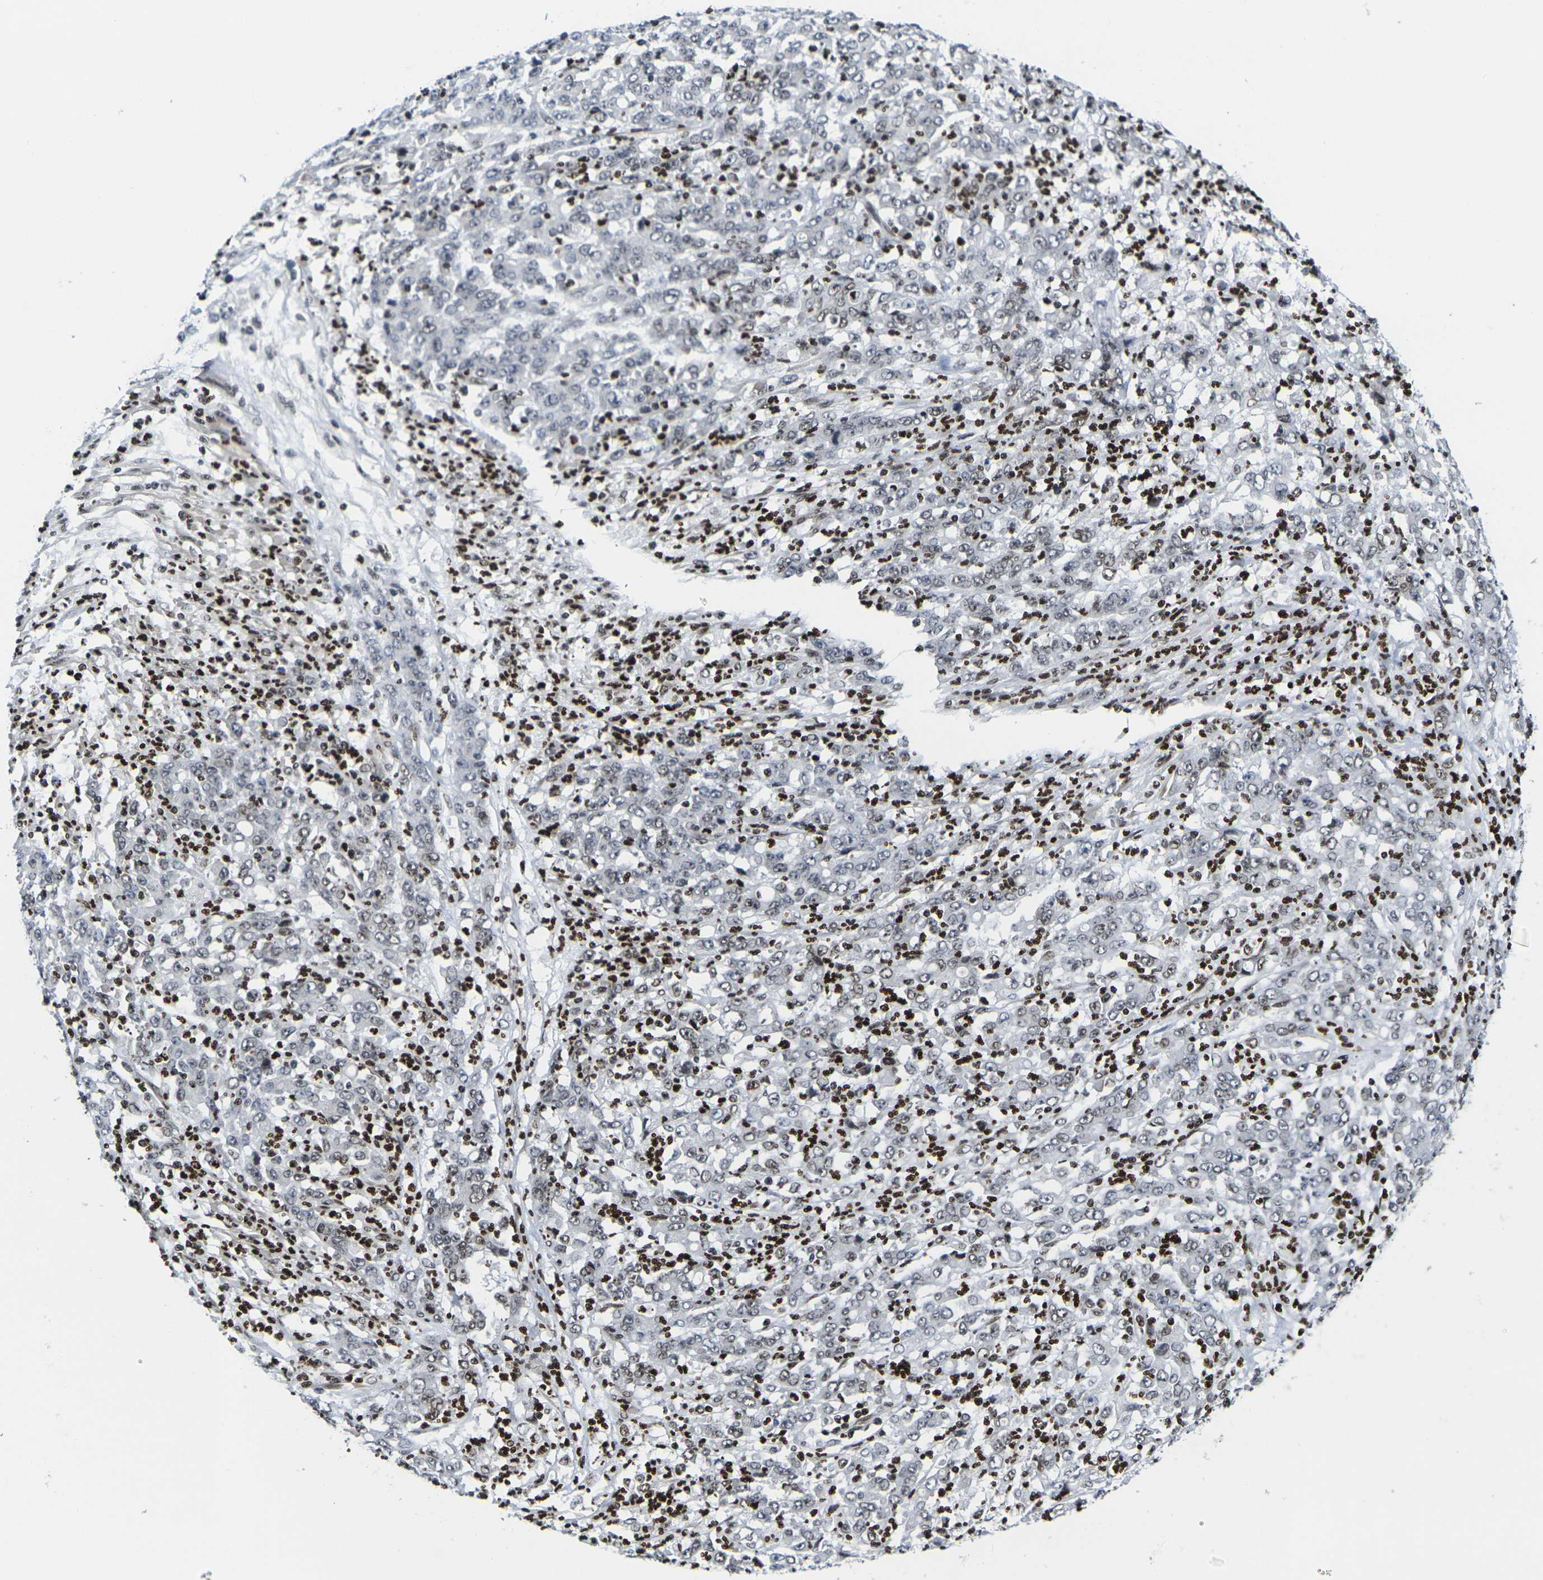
{"staining": {"intensity": "negative", "quantity": "none", "location": "none"}, "tissue": "stomach cancer", "cell_type": "Tumor cells", "image_type": "cancer", "snomed": [{"axis": "morphology", "description": "Adenocarcinoma, NOS"}, {"axis": "topography", "description": "Stomach, lower"}], "caption": "Immunohistochemical staining of human stomach cancer demonstrates no significant staining in tumor cells.", "gene": "H1-10", "patient": {"sex": "female", "age": 71}}